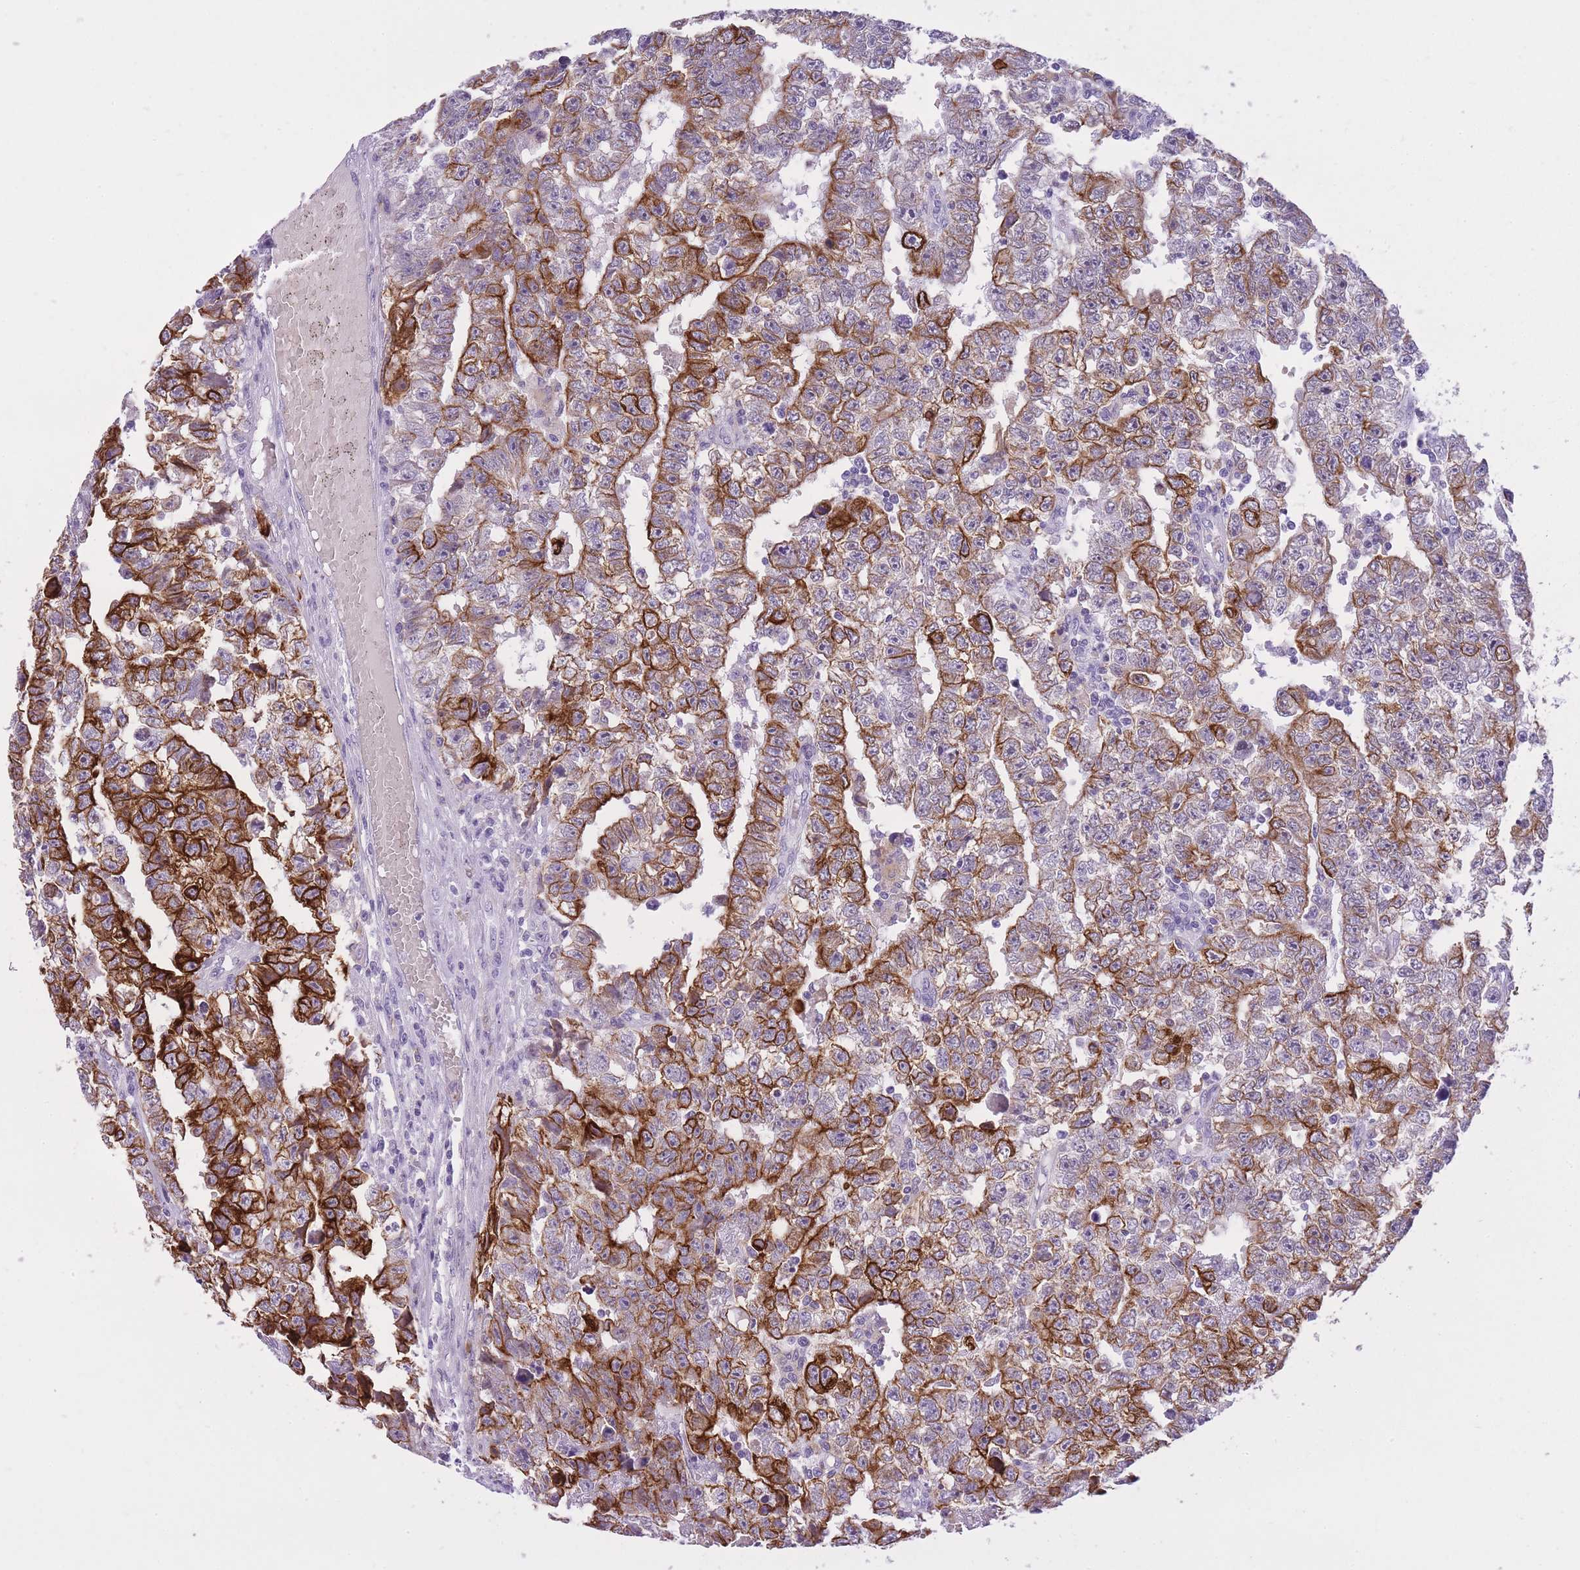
{"staining": {"intensity": "strong", "quantity": "25%-75%", "location": "cytoplasmic/membranous"}, "tissue": "testis cancer", "cell_type": "Tumor cells", "image_type": "cancer", "snomed": [{"axis": "morphology", "description": "Carcinoma, Embryonal, NOS"}, {"axis": "topography", "description": "Testis"}], "caption": "Immunohistochemical staining of testis cancer (embryonal carcinoma) reveals high levels of strong cytoplasmic/membranous staining in approximately 25%-75% of tumor cells.", "gene": "RADX", "patient": {"sex": "male", "age": 25}}